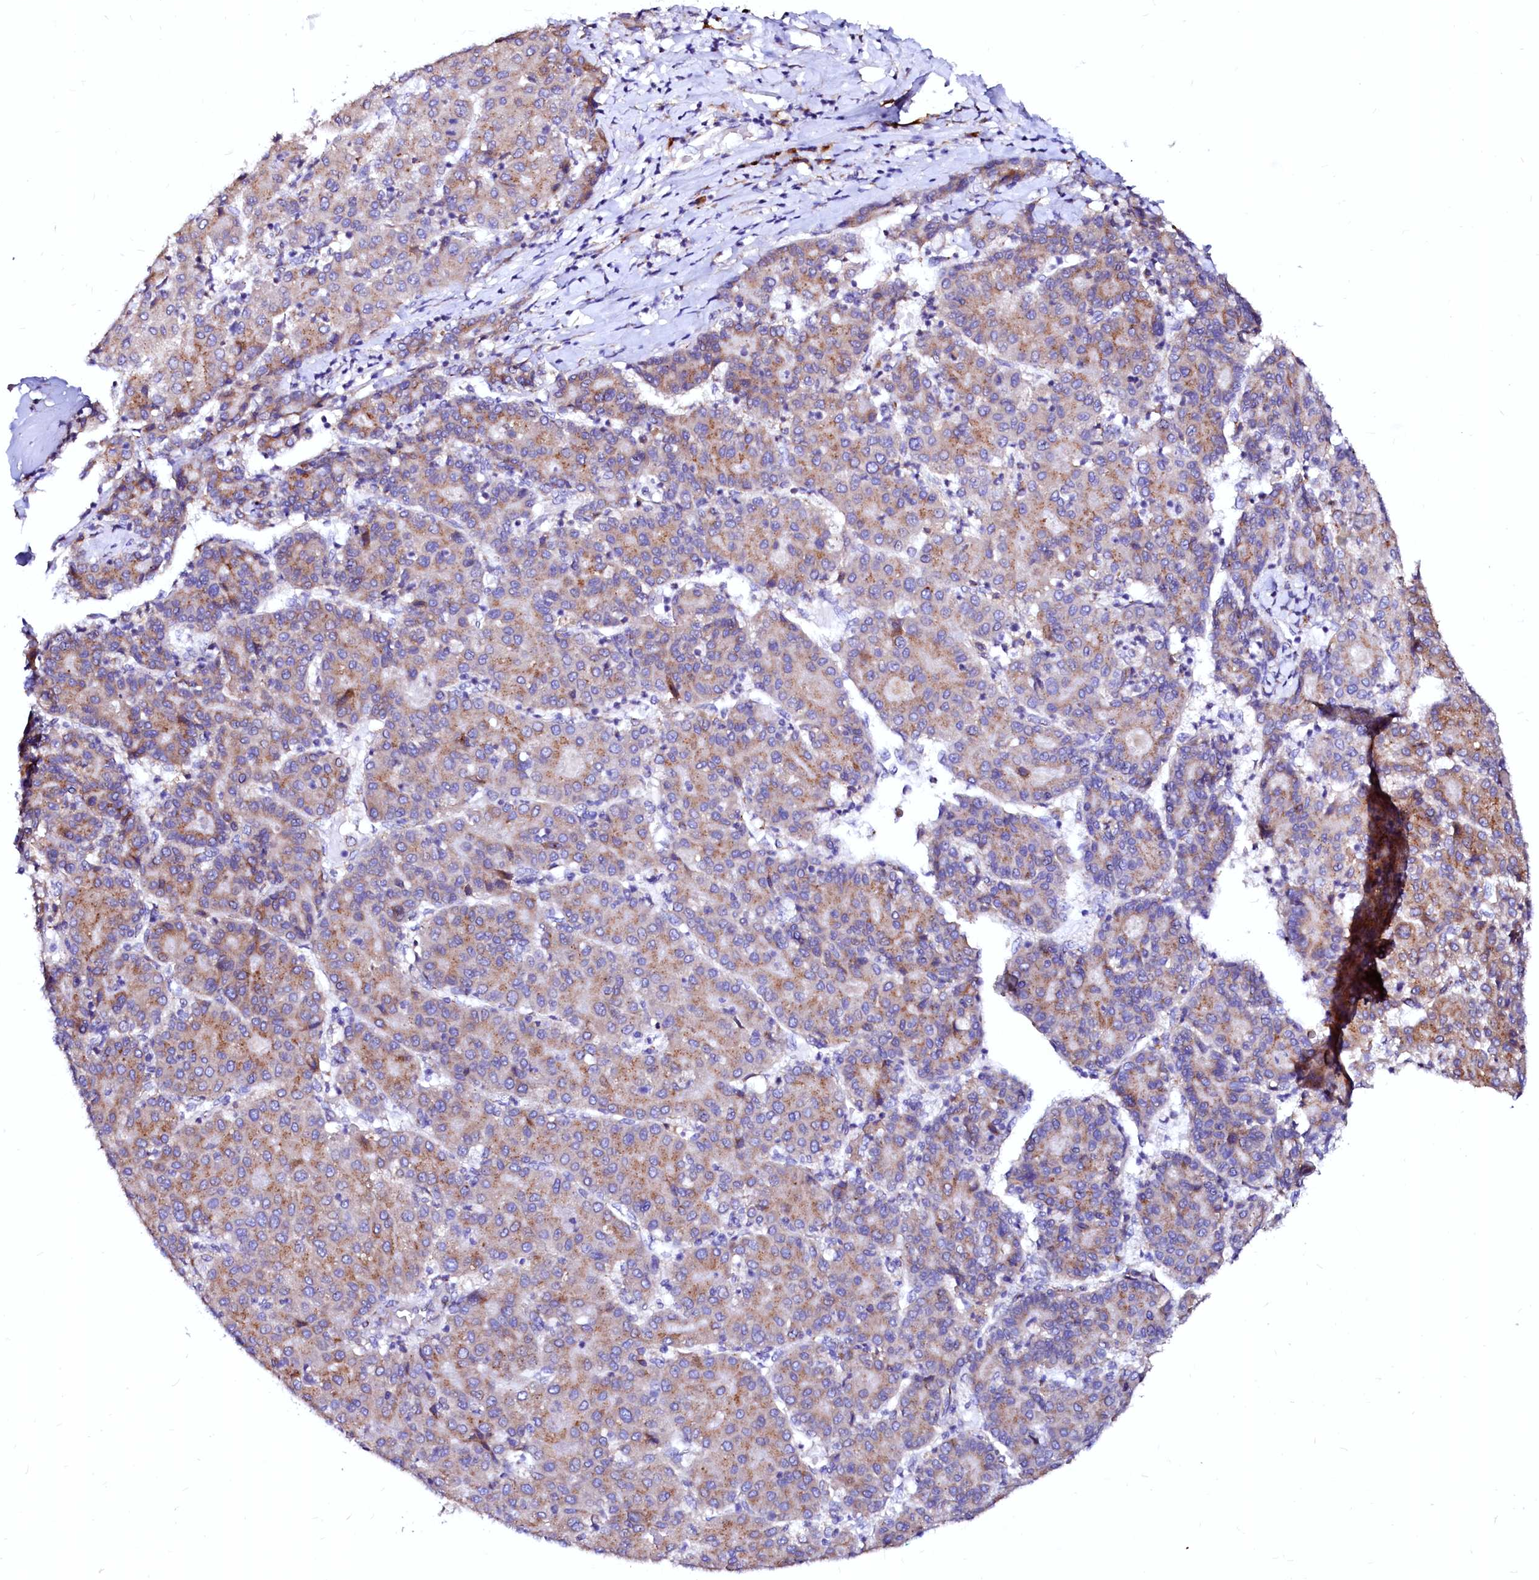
{"staining": {"intensity": "moderate", "quantity": "25%-75%", "location": "cytoplasmic/membranous"}, "tissue": "liver cancer", "cell_type": "Tumor cells", "image_type": "cancer", "snomed": [{"axis": "morphology", "description": "Carcinoma, Hepatocellular, NOS"}, {"axis": "topography", "description": "Liver"}], "caption": "The photomicrograph reveals staining of hepatocellular carcinoma (liver), revealing moderate cytoplasmic/membranous protein positivity (brown color) within tumor cells.", "gene": "LMAN1", "patient": {"sex": "male", "age": 65}}